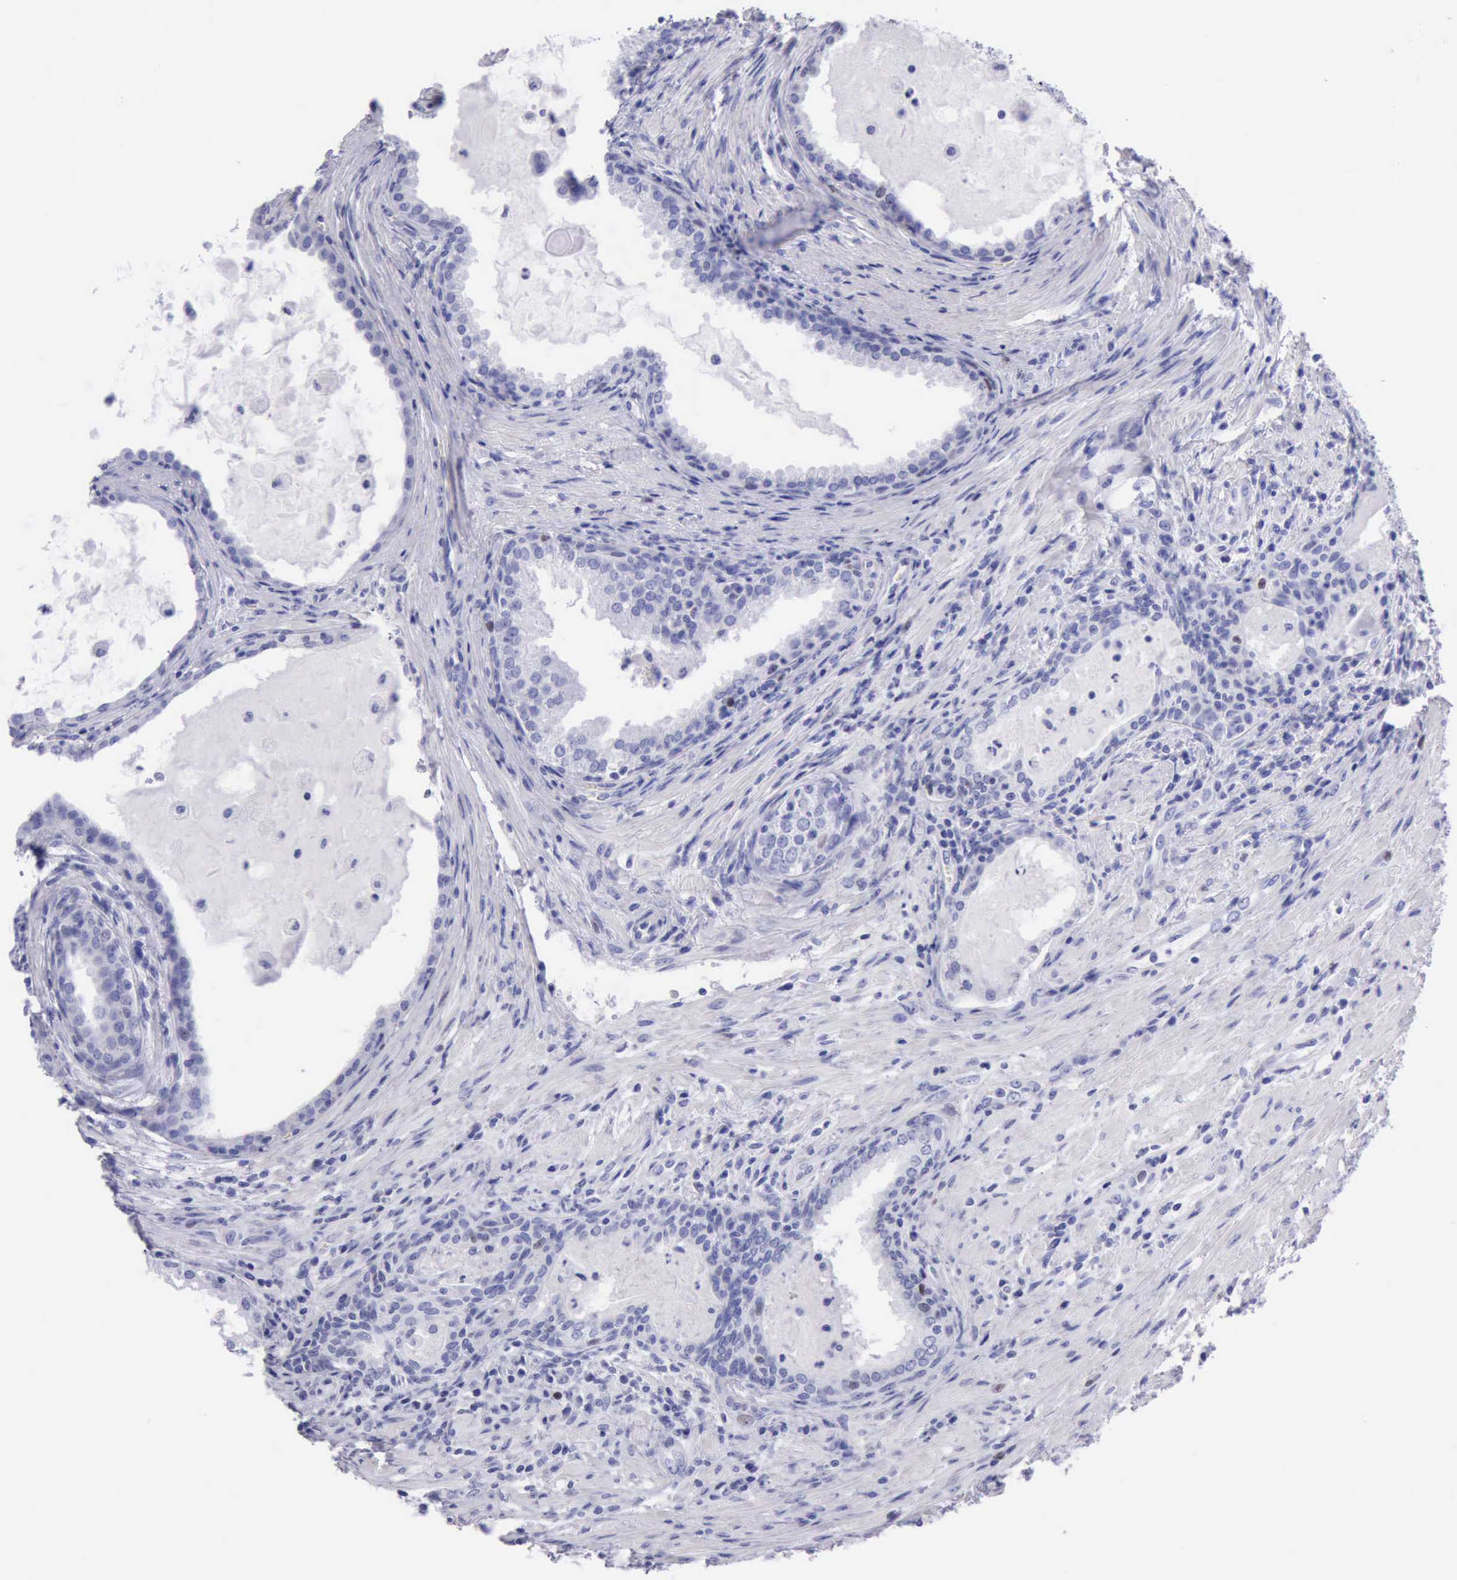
{"staining": {"intensity": "moderate", "quantity": "<25%", "location": "nuclear"}, "tissue": "prostate cancer", "cell_type": "Tumor cells", "image_type": "cancer", "snomed": [{"axis": "morphology", "description": "Adenocarcinoma, Medium grade"}, {"axis": "topography", "description": "Prostate"}], "caption": "A brown stain highlights moderate nuclear staining of a protein in human prostate cancer (medium-grade adenocarcinoma) tumor cells.", "gene": "MCM2", "patient": {"sex": "male", "age": 70}}